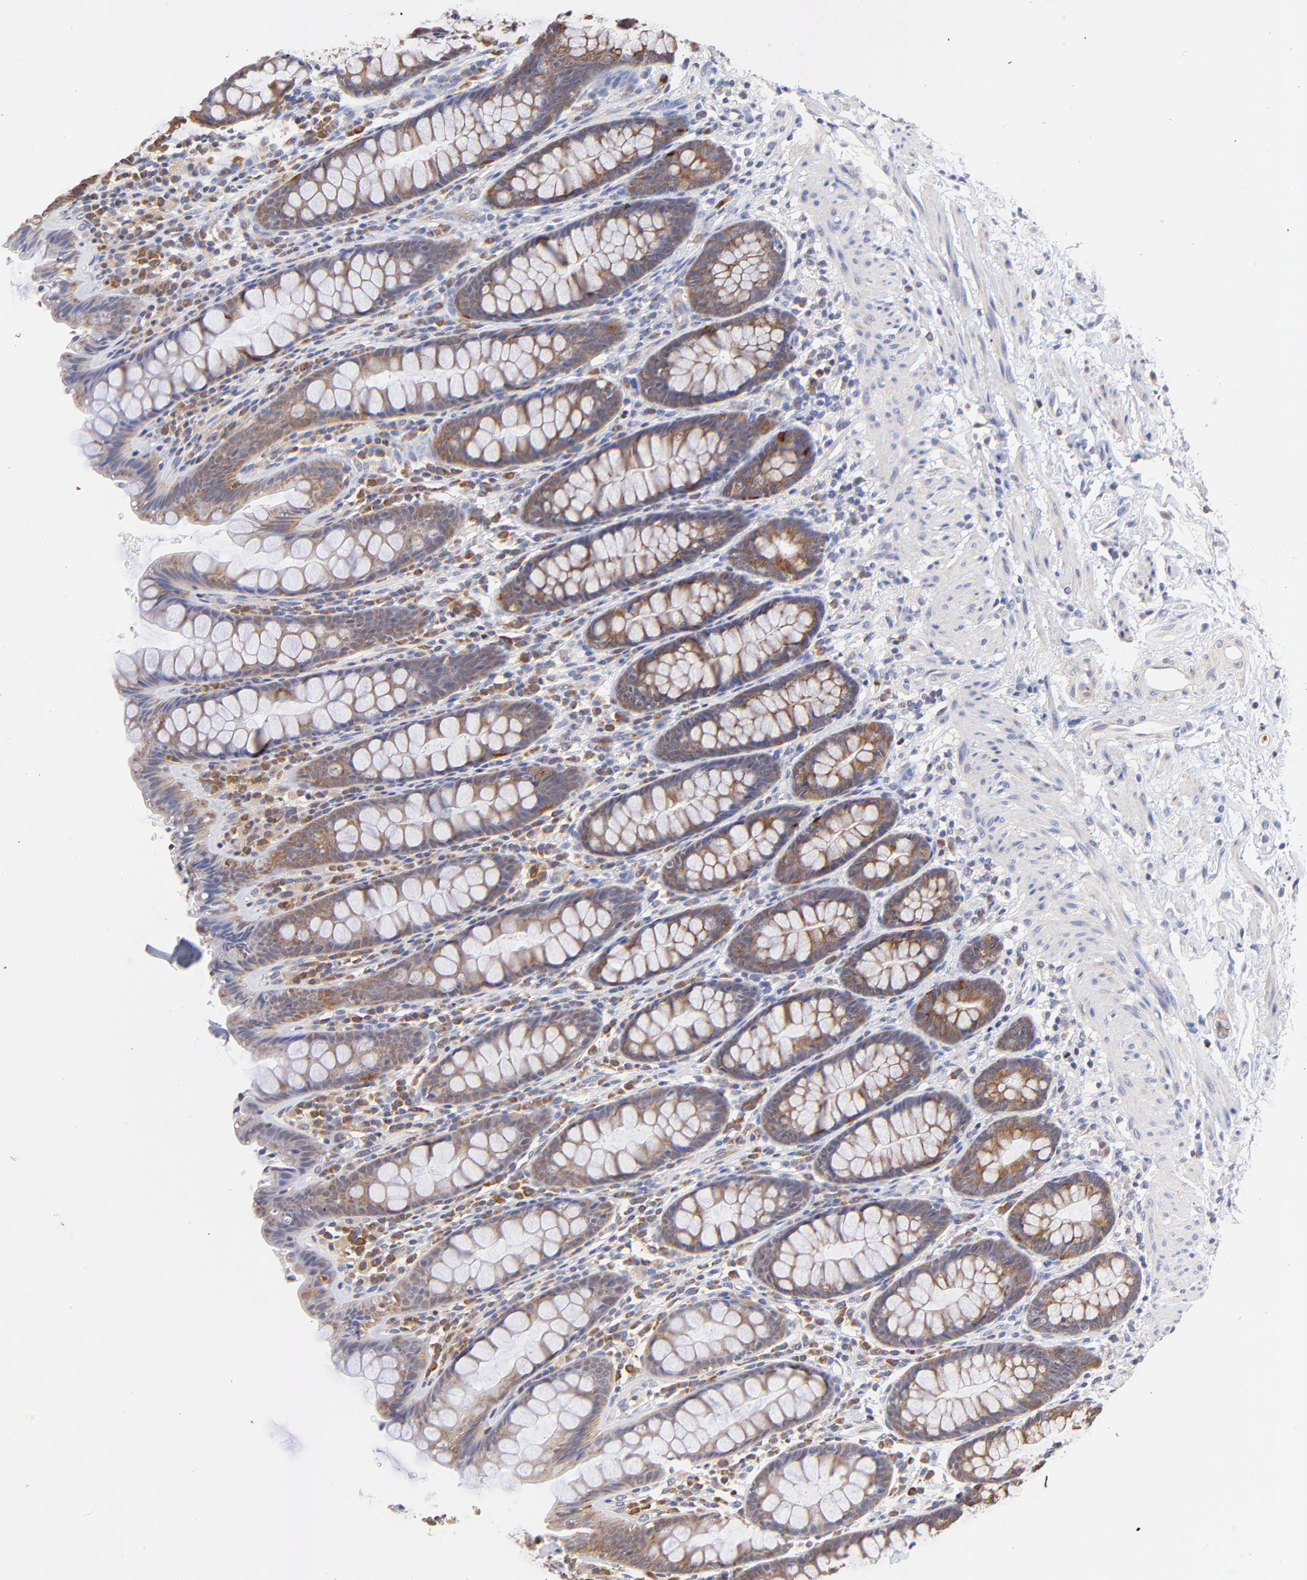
{"staining": {"intensity": "moderate", "quantity": "25%-75%", "location": "cytoplasmic/membranous"}, "tissue": "rectum", "cell_type": "Glandular cells", "image_type": "normal", "snomed": [{"axis": "morphology", "description": "Normal tissue, NOS"}, {"axis": "topography", "description": "Rectum"}], "caption": "A photomicrograph of human rectum stained for a protein displays moderate cytoplasmic/membranous brown staining in glandular cells. (Stains: DAB (3,3'-diaminobenzidine) in brown, nuclei in blue, Microscopy: brightfield microscopy at high magnification).", "gene": "BBOF1", "patient": {"sex": "male", "age": 92}}